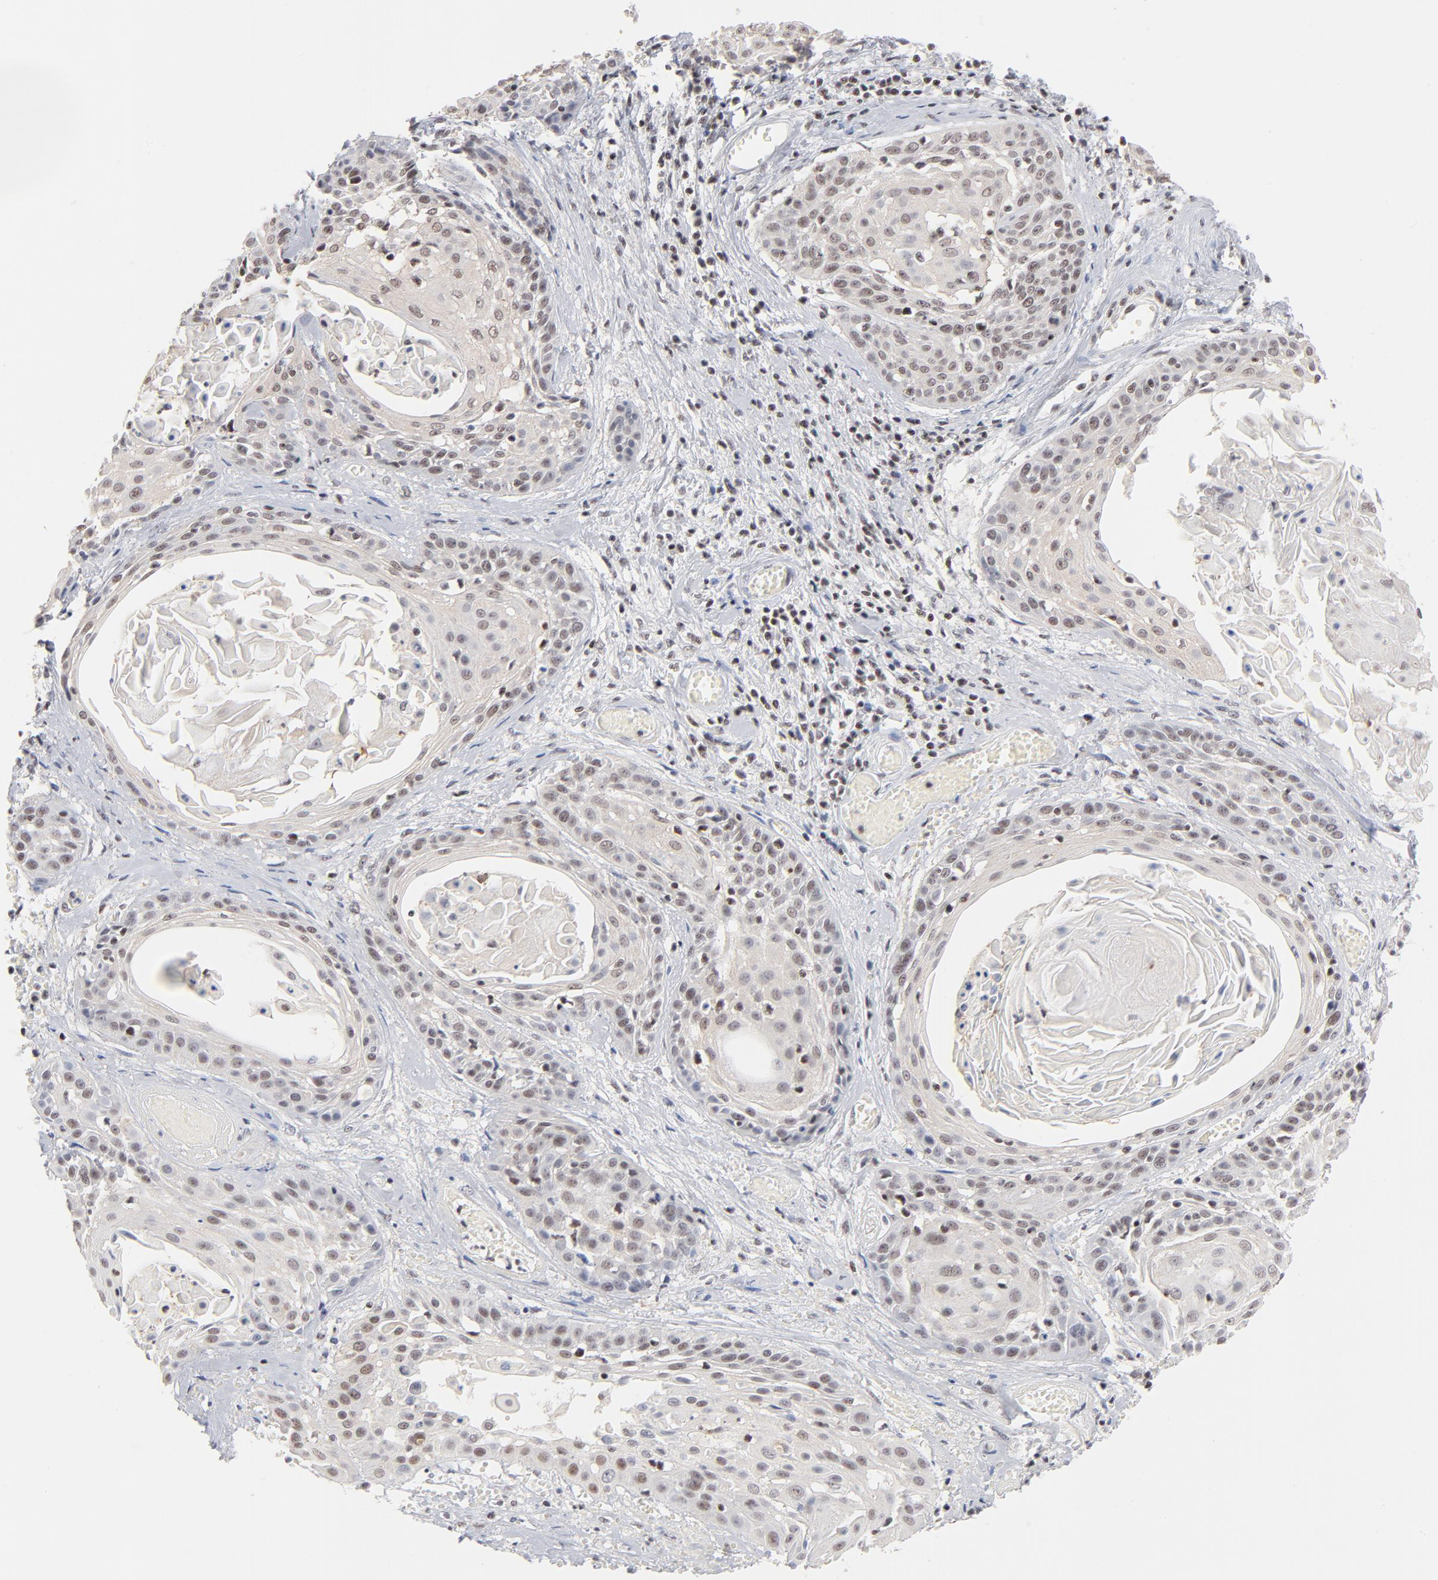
{"staining": {"intensity": "weak", "quantity": "25%-75%", "location": "nuclear"}, "tissue": "cervical cancer", "cell_type": "Tumor cells", "image_type": "cancer", "snomed": [{"axis": "morphology", "description": "Squamous cell carcinoma, NOS"}, {"axis": "topography", "description": "Cervix"}], "caption": "Immunohistochemical staining of squamous cell carcinoma (cervical) reveals weak nuclear protein expression in approximately 25%-75% of tumor cells. Ihc stains the protein in brown and the nuclei are stained blue.", "gene": "ZNF143", "patient": {"sex": "female", "age": 57}}